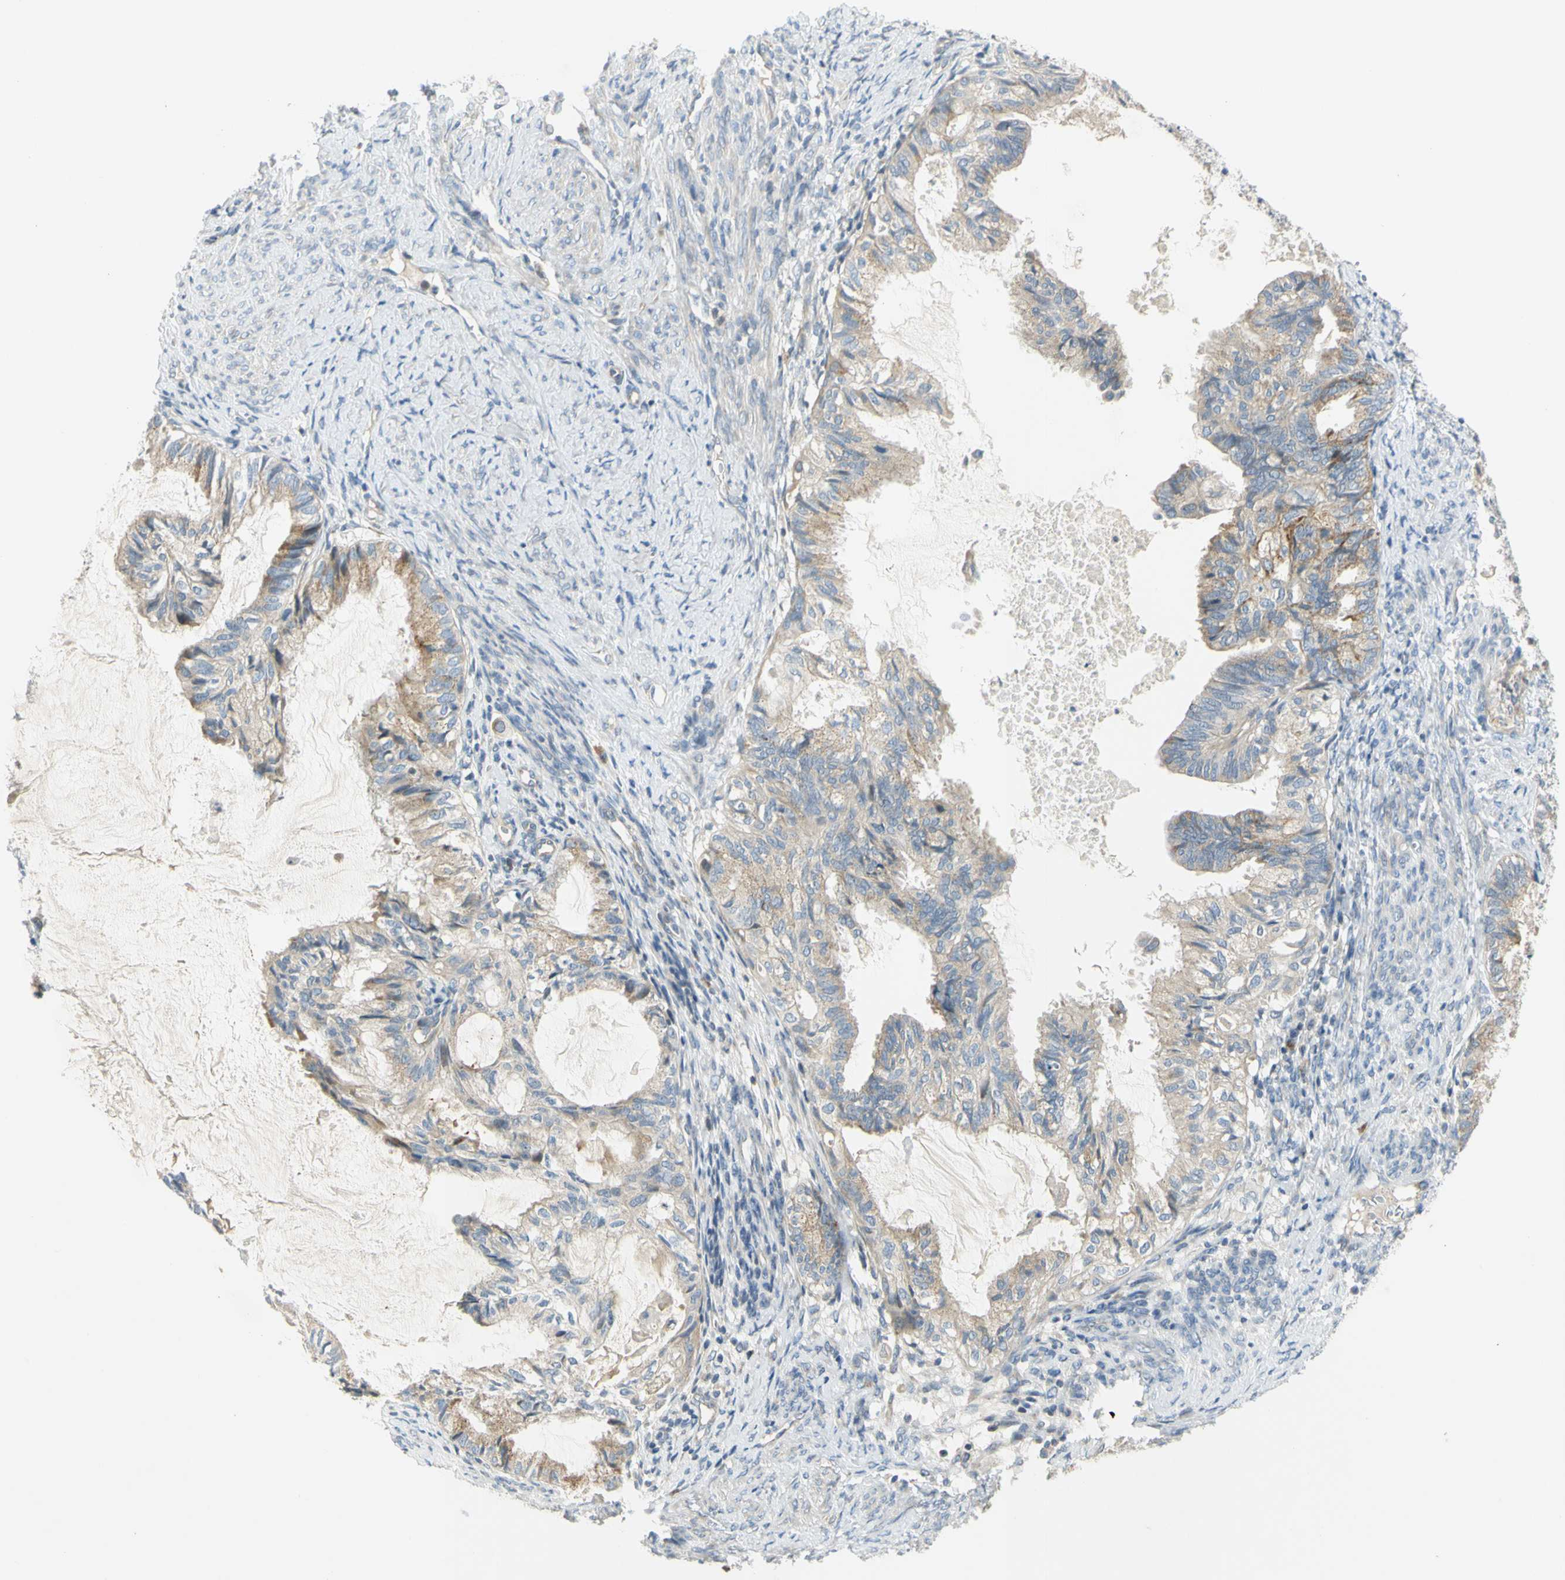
{"staining": {"intensity": "weak", "quantity": "25%-75%", "location": "cytoplasmic/membranous"}, "tissue": "cervical cancer", "cell_type": "Tumor cells", "image_type": "cancer", "snomed": [{"axis": "morphology", "description": "Normal tissue, NOS"}, {"axis": "morphology", "description": "Adenocarcinoma, NOS"}, {"axis": "topography", "description": "Cervix"}, {"axis": "topography", "description": "Endometrium"}], "caption": "Adenocarcinoma (cervical) was stained to show a protein in brown. There is low levels of weak cytoplasmic/membranous staining in approximately 25%-75% of tumor cells.", "gene": "CCNB2", "patient": {"sex": "female", "age": 86}}